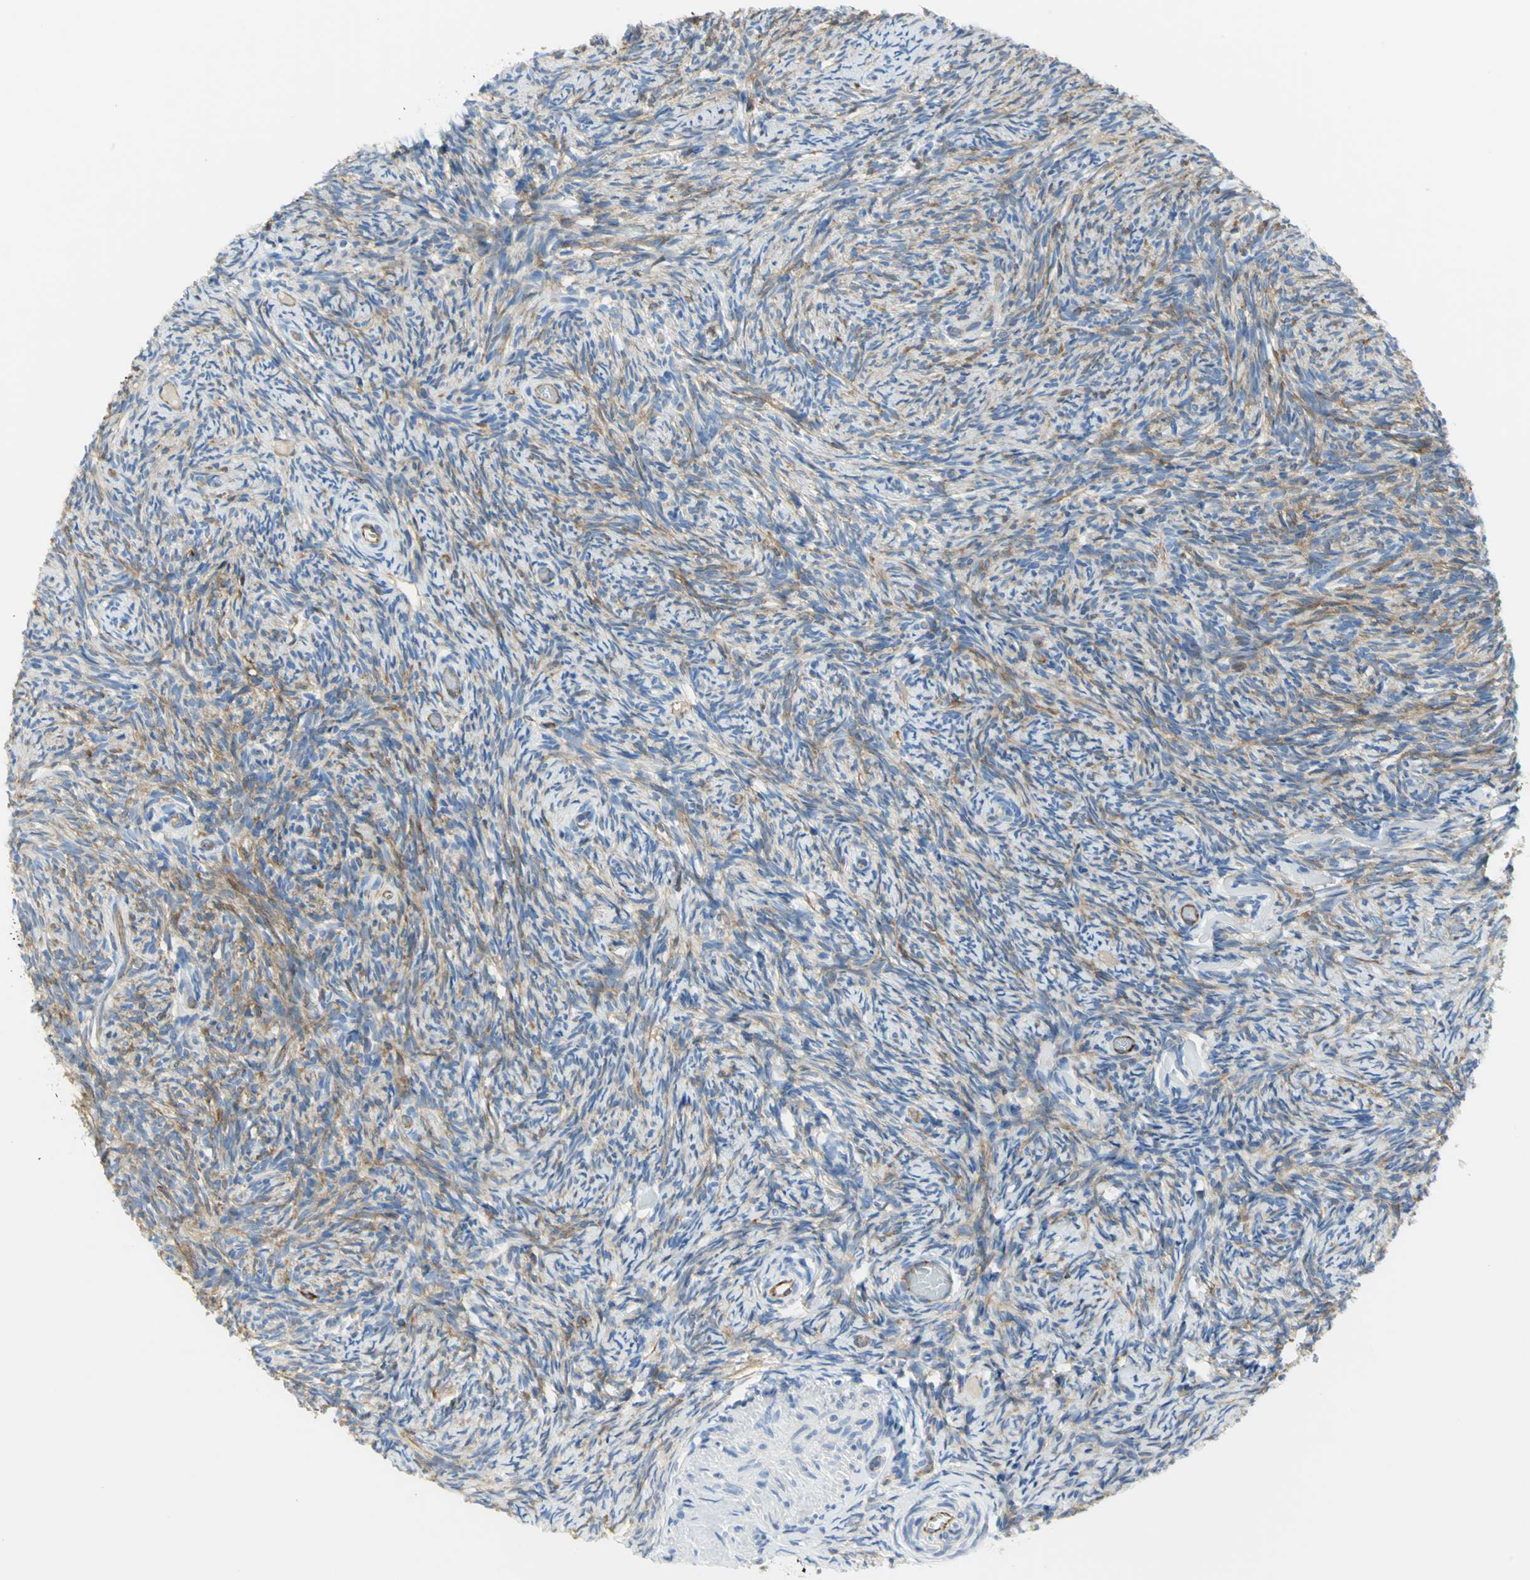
{"staining": {"intensity": "moderate", "quantity": "25%-75%", "location": "cytoplasmic/membranous"}, "tissue": "ovary", "cell_type": "Ovarian stroma cells", "image_type": "normal", "snomed": [{"axis": "morphology", "description": "Normal tissue, NOS"}, {"axis": "topography", "description": "Ovary"}], "caption": "Immunohistochemistry staining of normal ovary, which displays medium levels of moderate cytoplasmic/membranous staining in about 25%-75% of ovarian stroma cells indicating moderate cytoplasmic/membranous protein staining. The staining was performed using DAB (3,3'-diaminobenzidine) (brown) for protein detection and nuclei were counterstained in hematoxylin (blue).", "gene": "FLNB", "patient": {"sex": "female", "age": 60}}